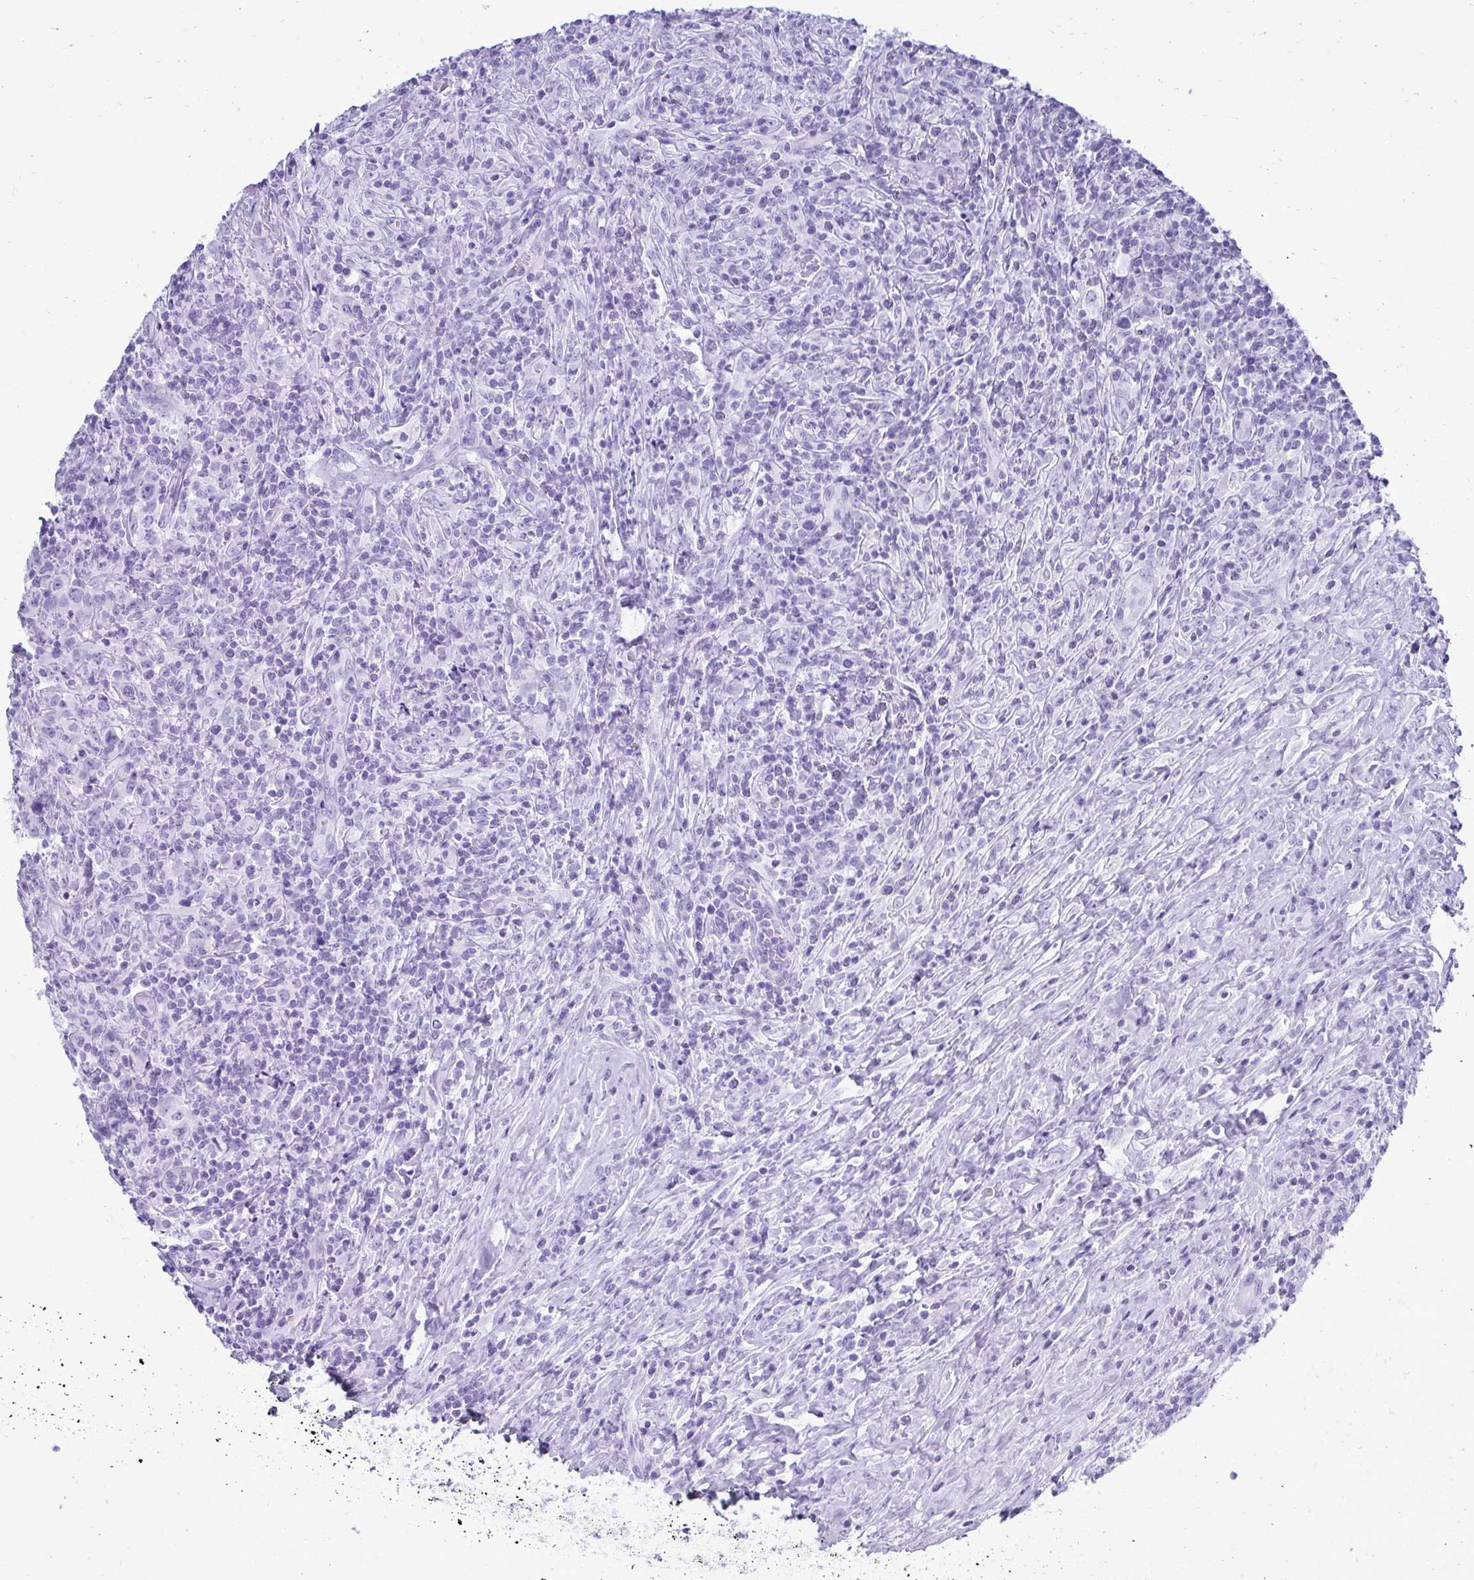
{"staining": {"intensity": "negative", "quantity": "none", "location": "none"}, "tissue": "lymphoma", "cell_type": "Tumor cells", "image_type": "cancer", "snomed": [{"axis": "morphology", "description": "Hodgkin's disease, NOS"}, {"axis": "topography", "description": "Lymph node"}], "caption": "Immunohistochemistry (IHC) histopathology image of lymphoma stained for a protein (brown), which displays no expression in tumor cells. (Stains: DAB immunohistochemistry with hematoxylin counter stain, Microscopy: brightfield microscopy at high magnification).", "gene": "ATP4B", "patient": {"sex": "female", "age": 18}}